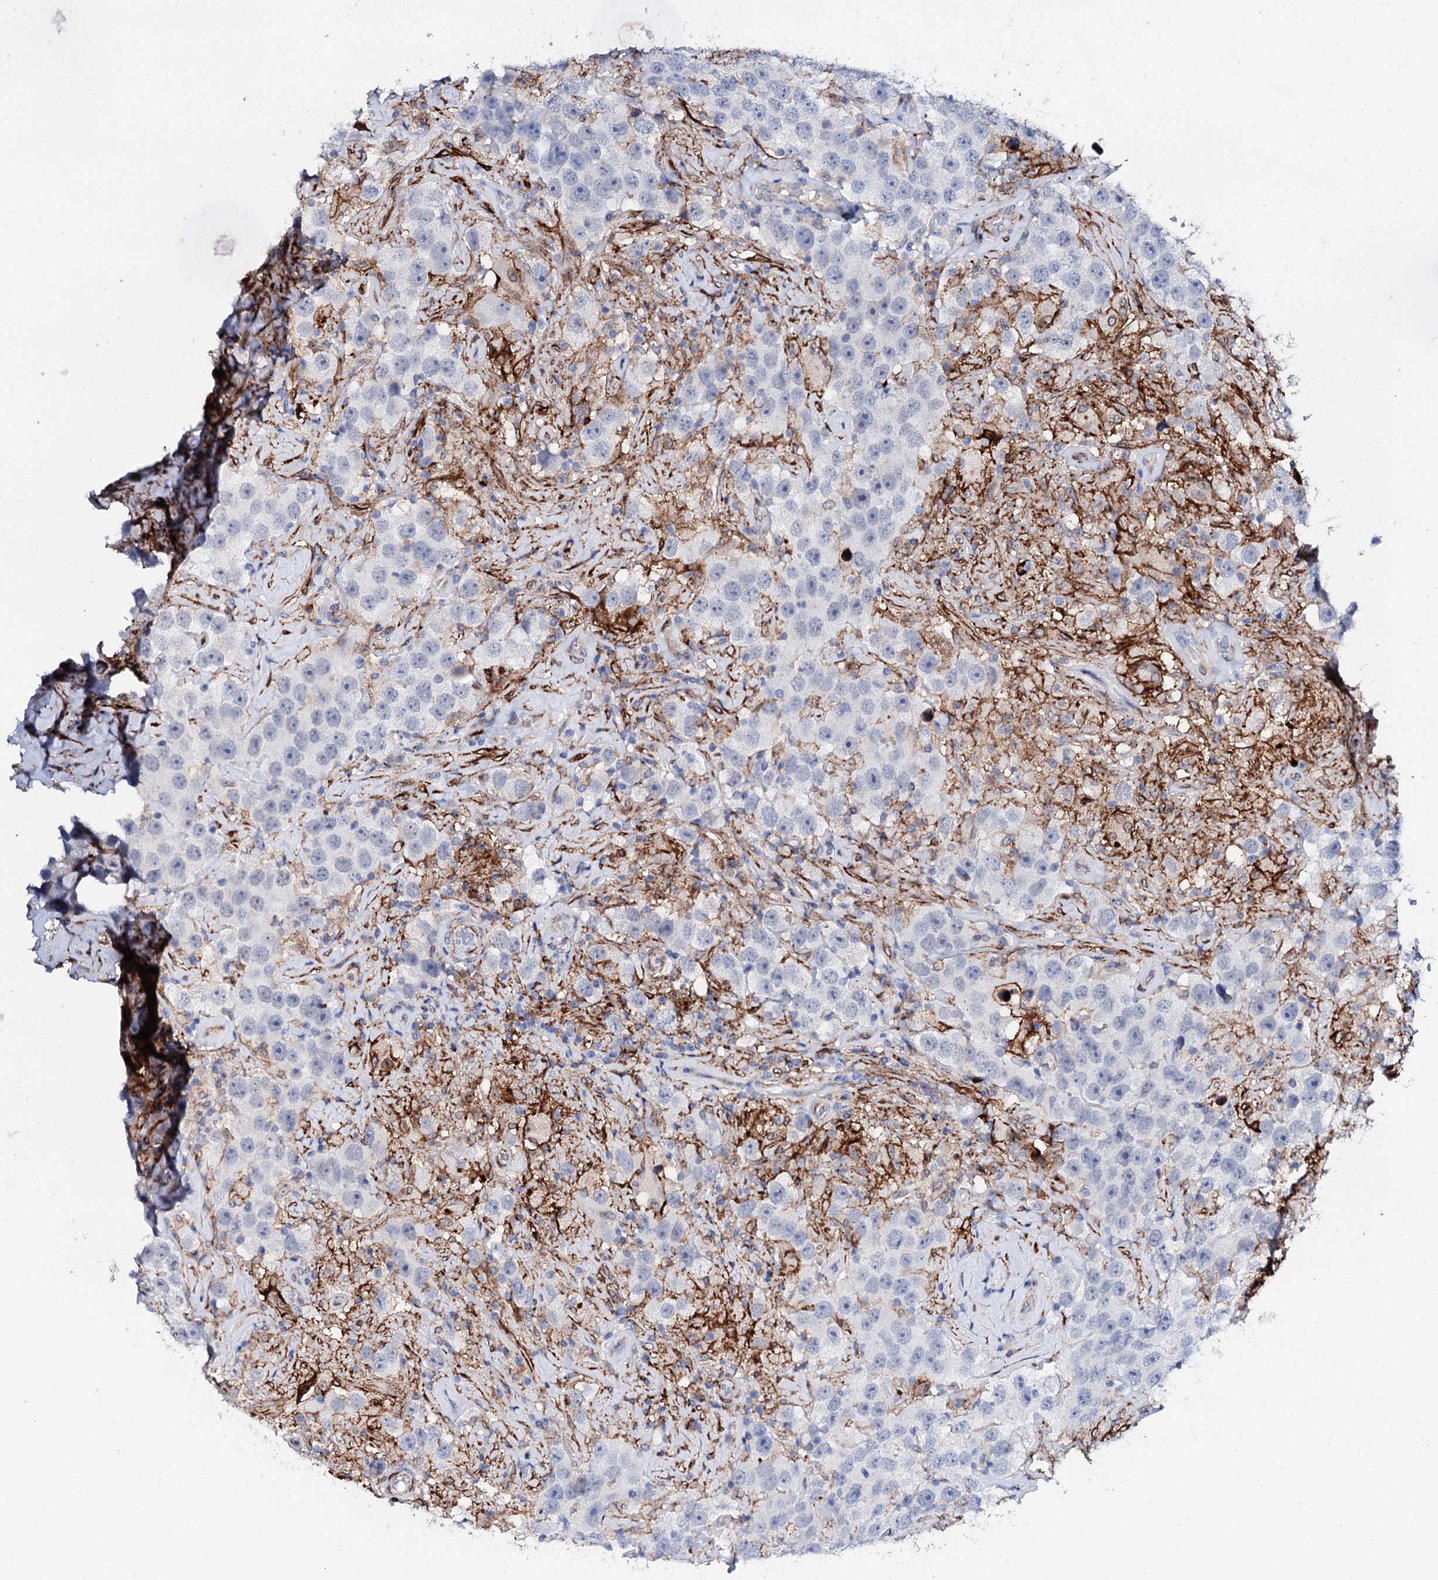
{"staining": {"intensity": "negative", "quantity": "none", "location": "none"}, "tissue": "testis cancer", "cell_type": "Tumor cells", "image_type": "cancer", "snomed": [{"axis": "morphology", "description": "Seminoma, NOS"}, {"axis": "topography", "description": "Testis"}], "caption": "Tumor cells are negative for protein expression in human testis cancer.", "gene": "MED13L", "patient": {"sex": "male", "age": 49}}